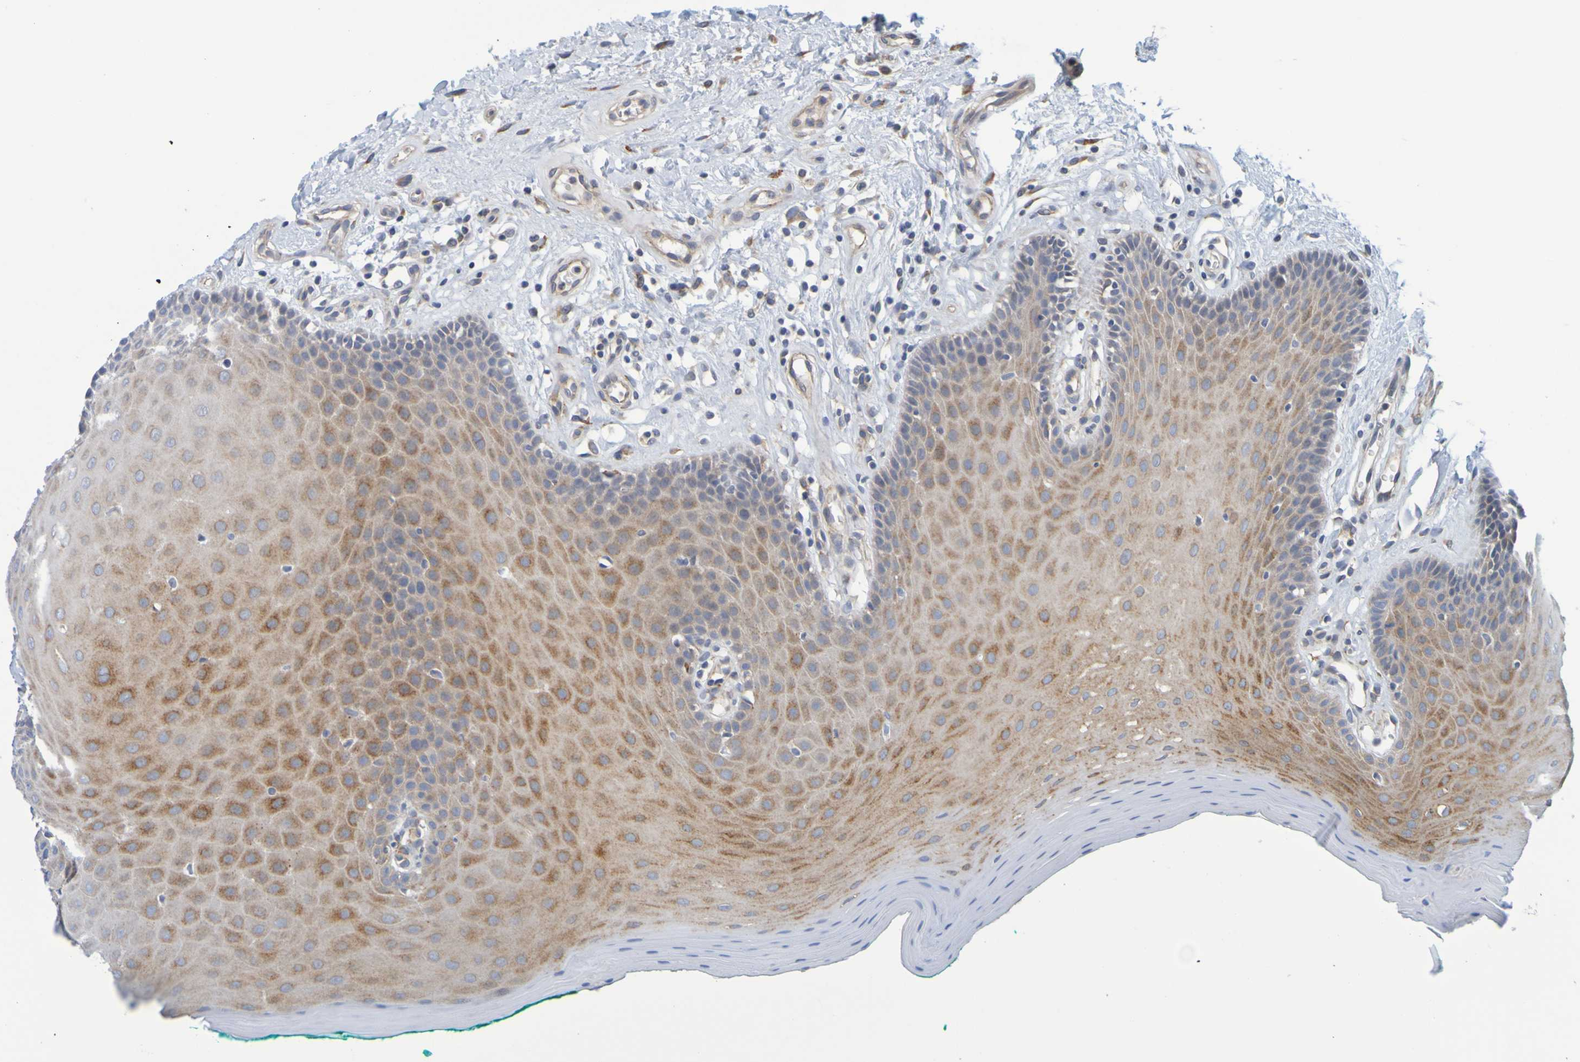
{"staining": {"intensity": "moderate", "quantity": "25%-75%", "location": "cytoplasmic/membranous"}, "tissue": "oral mucosa", "cell_type": "Squamous epithelial cells", "image_type": "normal", "snomed": [{"axis": "morphology", "description": "Normal tissue, NOS"}, {"axis": "topography", "description": "Skeletal muscle"}, {"axis": "topography", "description": "Oral tissue"}], "caption": "Immunohistochemical staining of normal oral mucosa exhibits medium levels of moderate cytoplasmic/membranous expression in approximately 25%-75% of squamous epithelial cells. The staining was performed using DAB to visualize the protein expression in brown, while the nuclei were stained in blue with hematoxylin (Magnification: 20x).", "gene": "SIL1", "patient": {"sex": "male", "age": 58}}